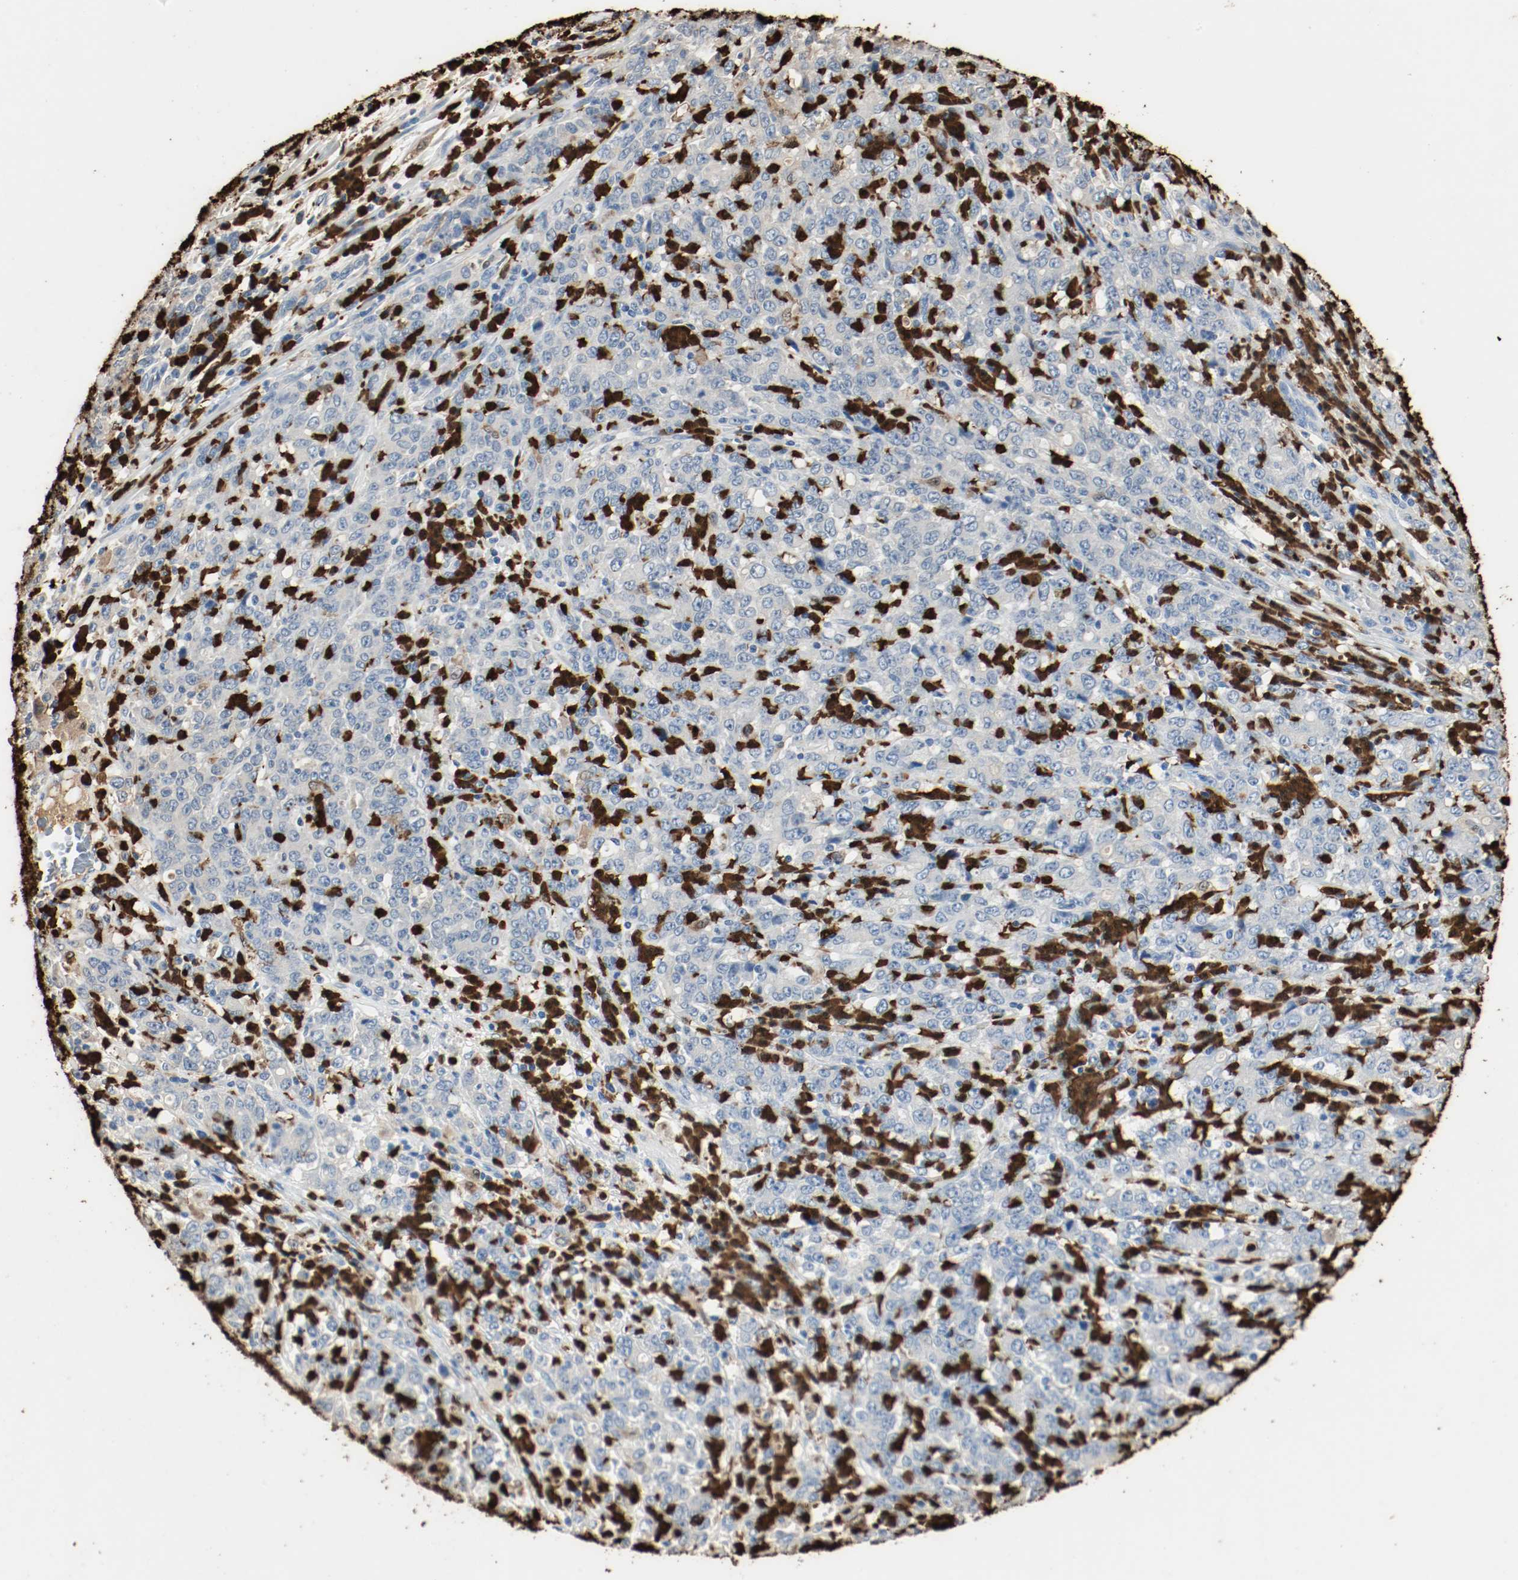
{"staining": {"intensity": "weak", "quantity": "<25%", "location": "cytoplasmic/membranous"}, "tissue": "stomach cancer", "cell_type": "Tumor cells", "image_type": "cancer", "snomed": [{"axis": "morphology", "description": "Adenocarcinoma, NOS"}, {"axis": "topography", "description": "Stomach, lower"}], "caption": "This is a photomicrograph of immunohistochemistry (IHC) staining of stomach adenocarcinoma, which shows no staining in tumor cells.", "gene": "S100A9", "patient": {"sex": "female", "age": 71}}